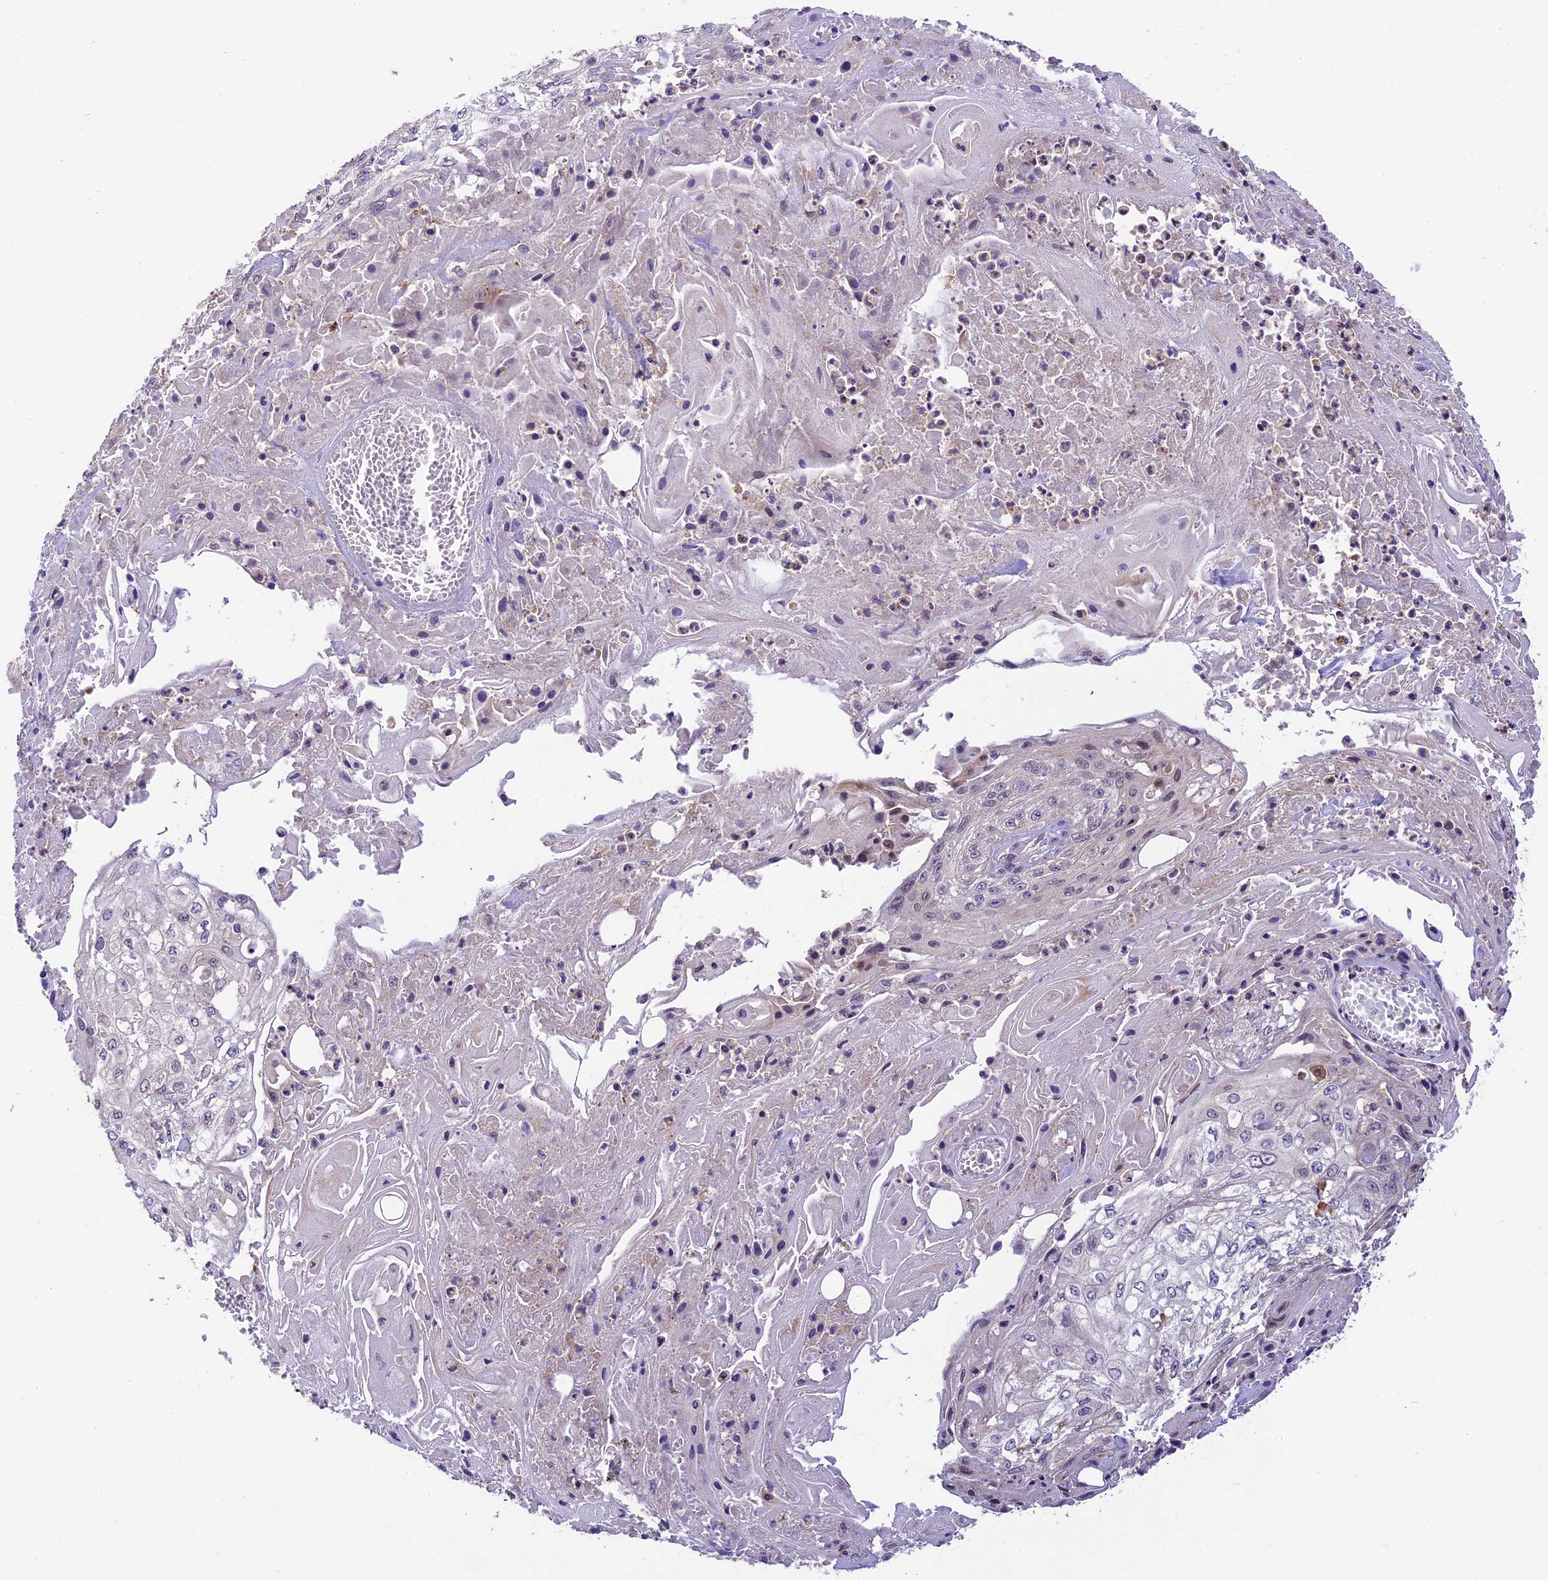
{"staining": {"intensity": "negative", "quantity": "none", "location": "none"}, "tissue": "skin cancer", "cell_type": "Tumor cells", "image_type": "cancer", "snomed": [{"axis": "morphology", "description": "Squamous cell carcinoma, NOS"}, {"axis": "morphology", "description": "Squamous cell carcinoma, metastatic, NOS"}, {"axis": "topography", "description": "Skin"}, {"axis": "topography", "description": "Lymph node"}], "caption": "Tumor cells are negative for brown protein staining in skin cancer (squamous cell carcinoma).", "gene": "NEK8", "patient": {"sex": "male", "age": 75}}